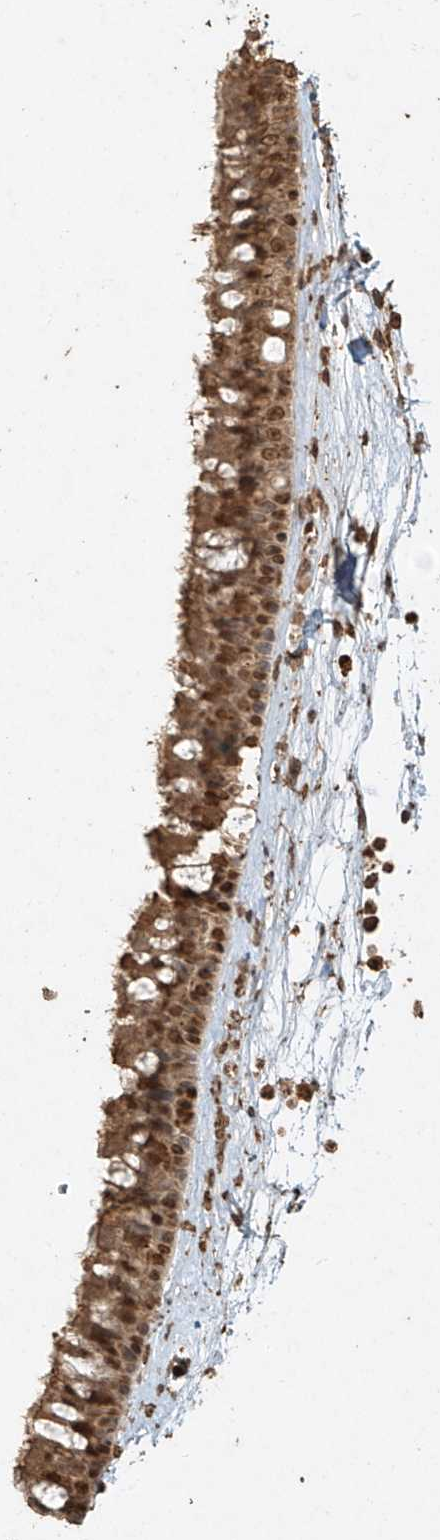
{"staining": {"intensity": "moderate", "quantity": ">75%", "location": "cytoplasmic/membranous,nuclear"}, "tissue": "nasopharynx", "cell_type": "Respiratory epithelial cells", "image_type": "normal", "snomed": [{"axis": "morphology", "description": "Normal tissue, NOS"}, {"axis": "topography", "description": "Nasopharynx"}], "caption": "High-magnification brightfield microscopy of normal nasopharynx stained with DAB (brown) and counterstained with hematoxylin (blue). respiratory epithelial cells exhibit moderate cytoplasmic/membranous,nuclear positivity is appreciated in about>75% of cells.", "gene": "TIGAR", "patient": {"sex": "male", "age": 64}}